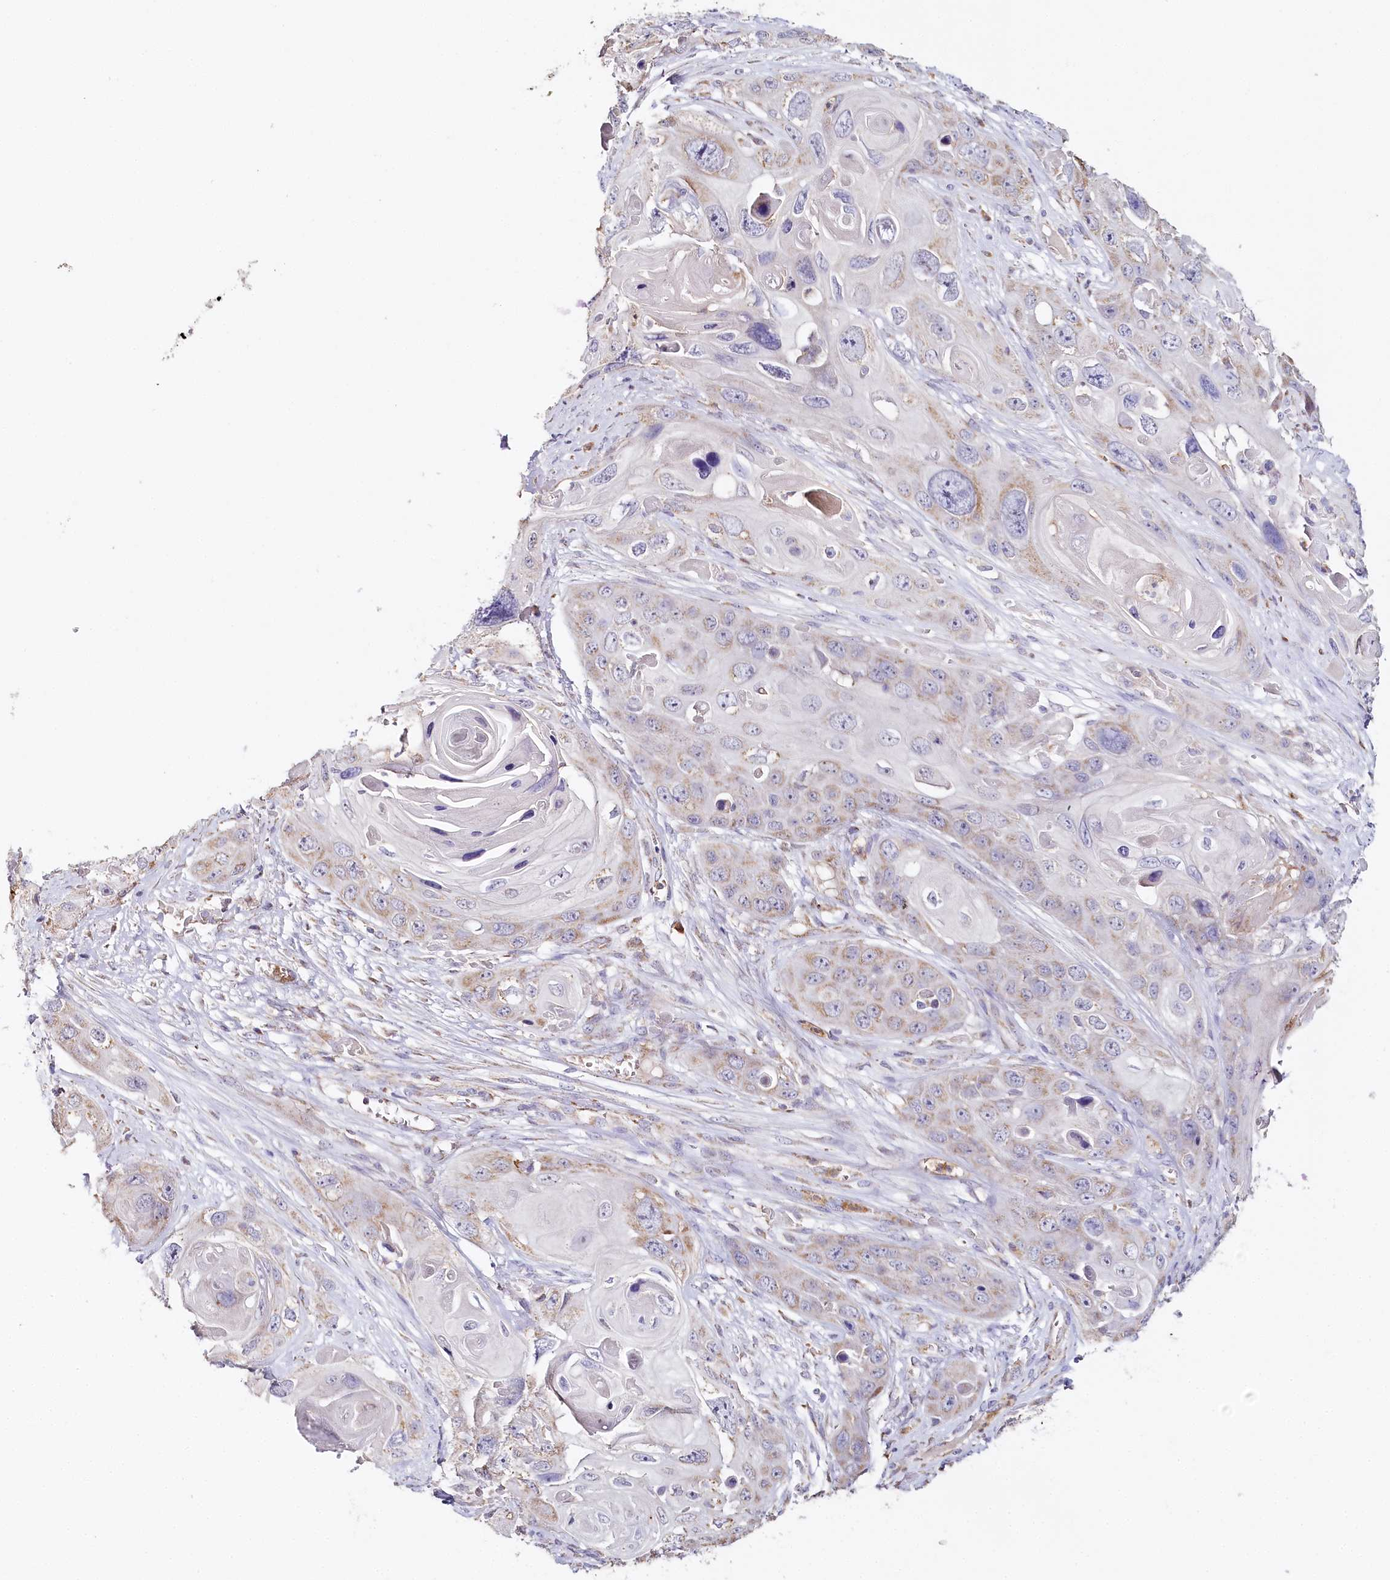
{"staining": {"intensity": "weak", "quantity": "25%-75%", "location": "cytoplasmic/membranous"}, "tissue": "skin cancer", "cell_type": "Tumor cells", "image_type": "cancer", "snomed": [{"axis": "morphology", "description": "Squamous cell carcinoma, NOS"}, {"axis": "topography", "description": "Skin"}], "caption": "Skin squamous cell carcinoma stained for a protein (brown) shows weak cytoplasmic/membranous positive positivity in approximately 25%-75% of tumor cells.", "gene": "MMP25", "patient": {"sex": "male", "age": 55}}